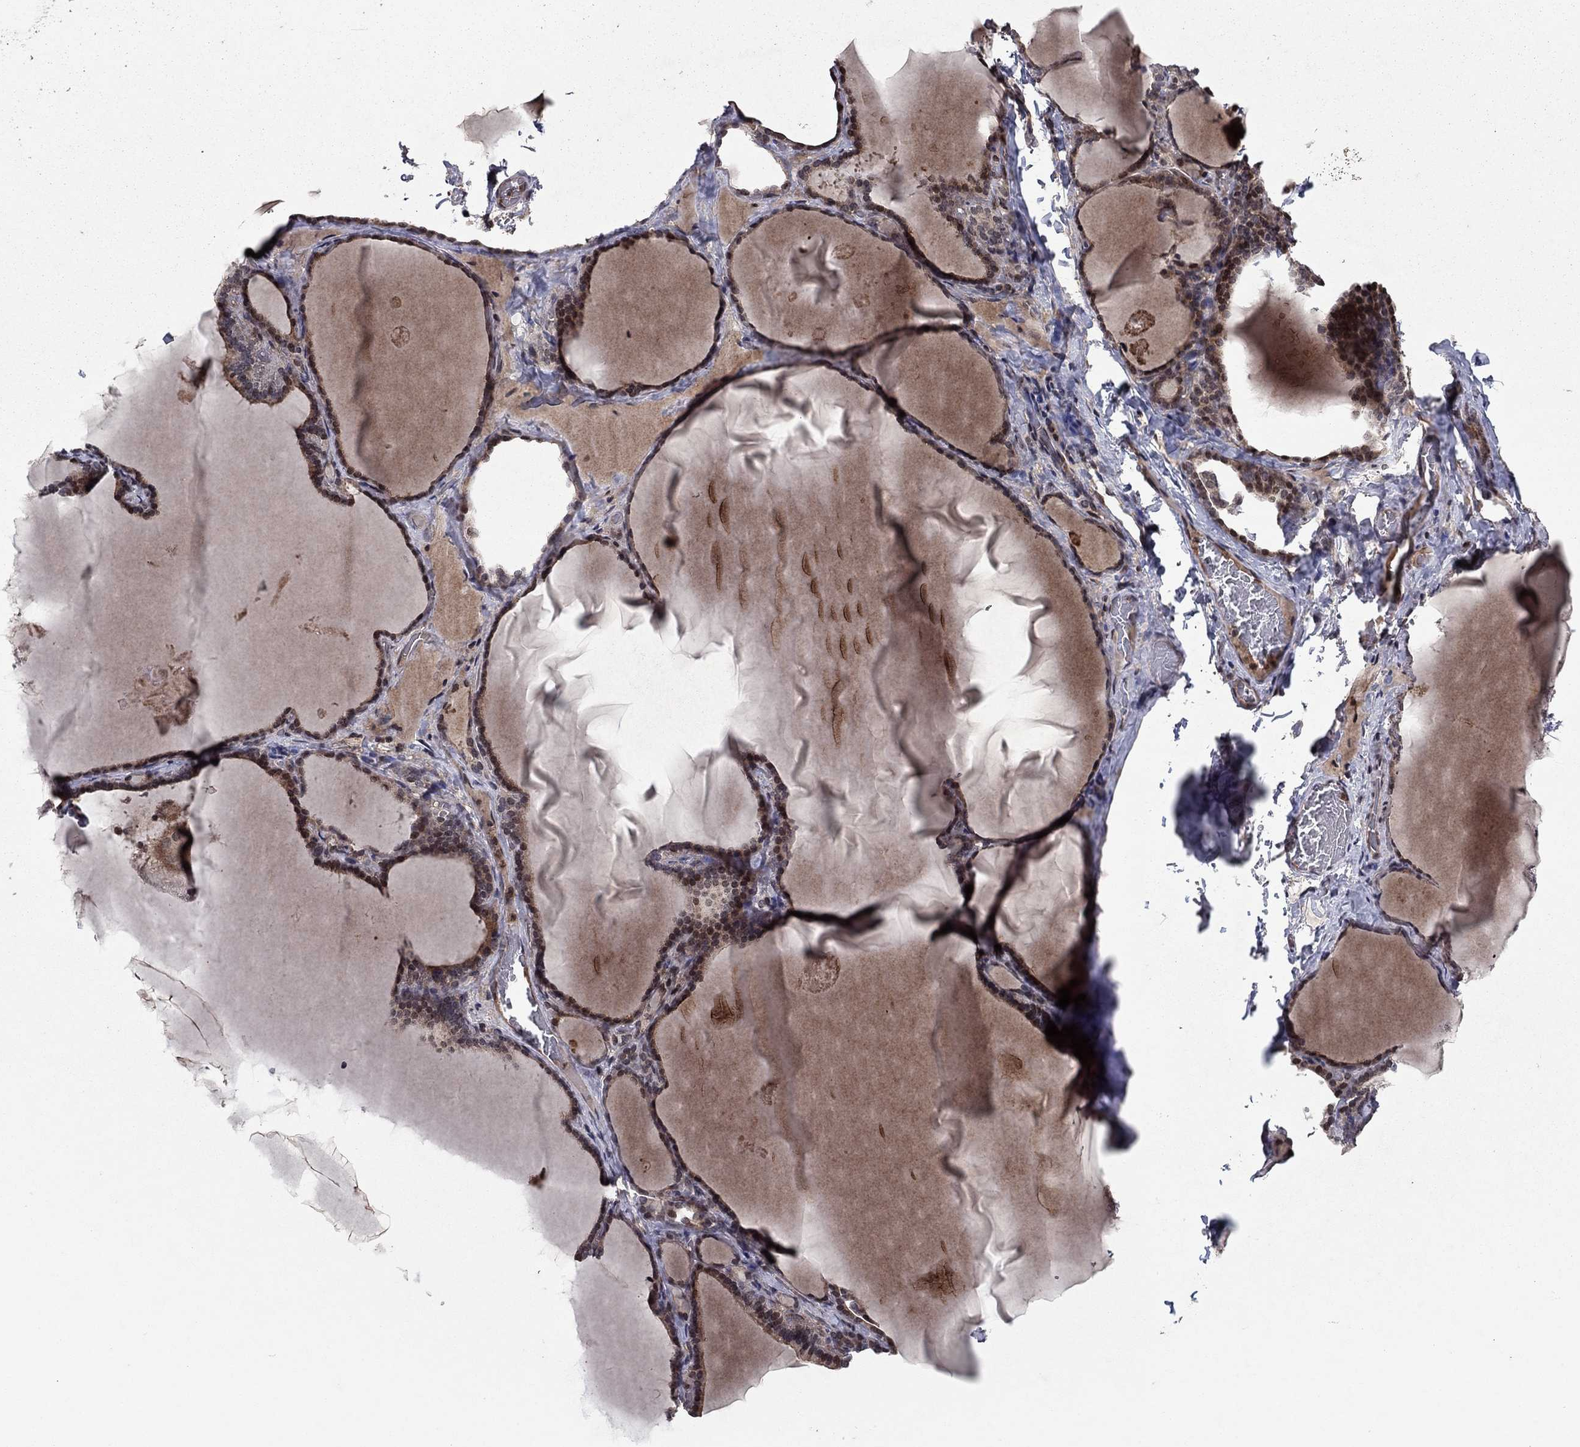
{"staining": {"intensity": "moderate", "quantity": ">75%", "location": "cytoplasmic/membranous"}, "tissue": "thyroid gland", "cell_type": "Glandular cells", "image_type": "normal", "snomed": [{"axis": "morphology", "description": "Normal tissue, NOS"}, {"axis": "morphology", "description": "Hyperplasia, NOS"}, {"axis": "topography", "description": "Thyroid gland"}], "caption": "Thyroid gland was stained to show a protein in brown. There is medium levels of moderate cytoplasmic/membranous positivity in about >75% of glandular cells. (DAB (3,3'-diaminobenzidine) IHC, brown staining for protein, blue staining for nuclei).", "gene": "SORBS1", "patient": {"sex": "female", "age": 27}}